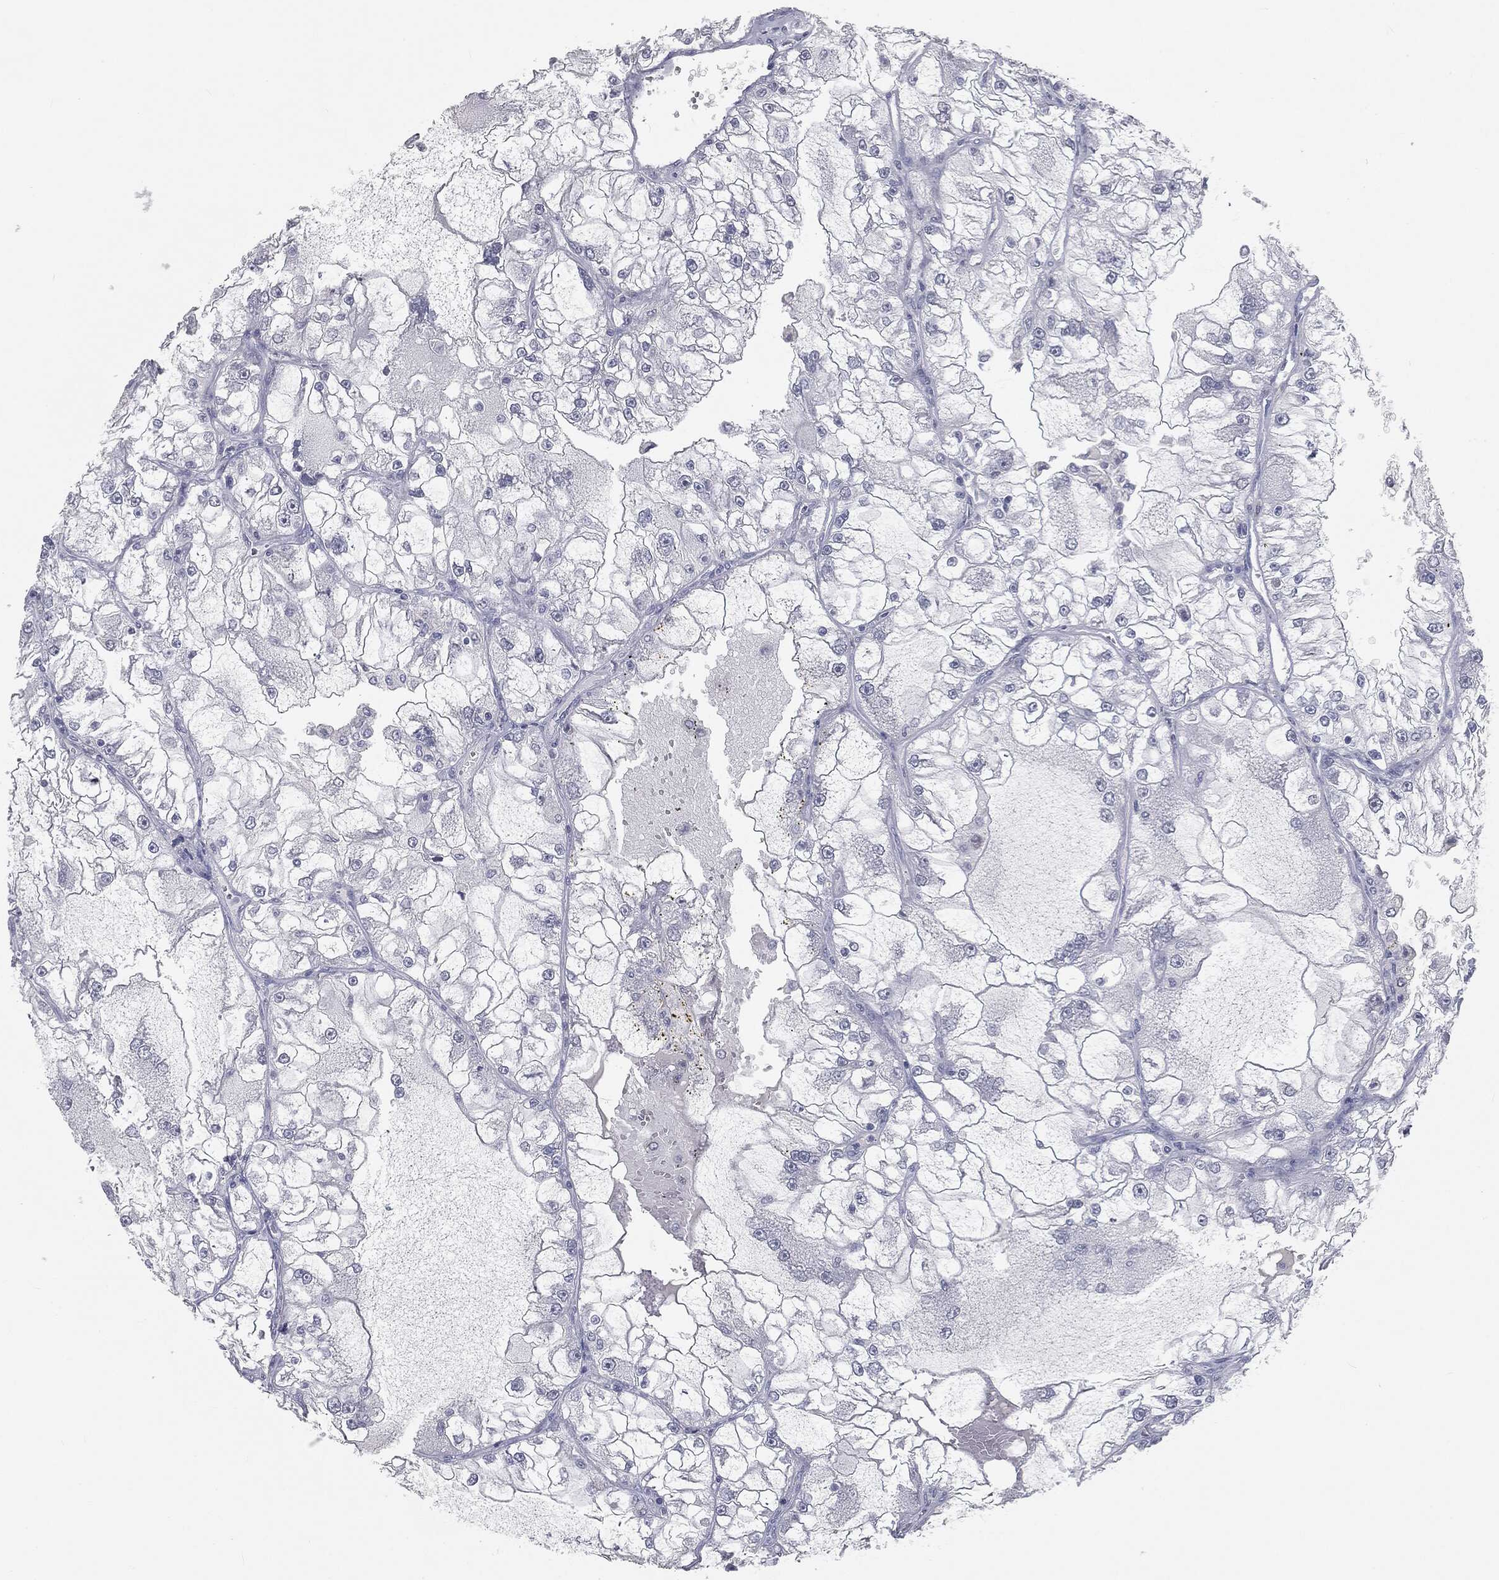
{"staining": {"intensity": "negative", "quantity": "none", "location": "none"}, "tissue": "renal cancer", "cell_type": "Tumor cells", "image_type": "cancer", "snomed": [{"axis": "morphology", "description": "Adenocarcinoma, NOS"}, {"axis": "topography", "description": "Kidney"}], "caption": "This is a histopathology image of IHC staining of renal cancer, which shows no expression in tumor cells.", "gene": "PRAME", "patient": {"sex": "female", "age": 72}}